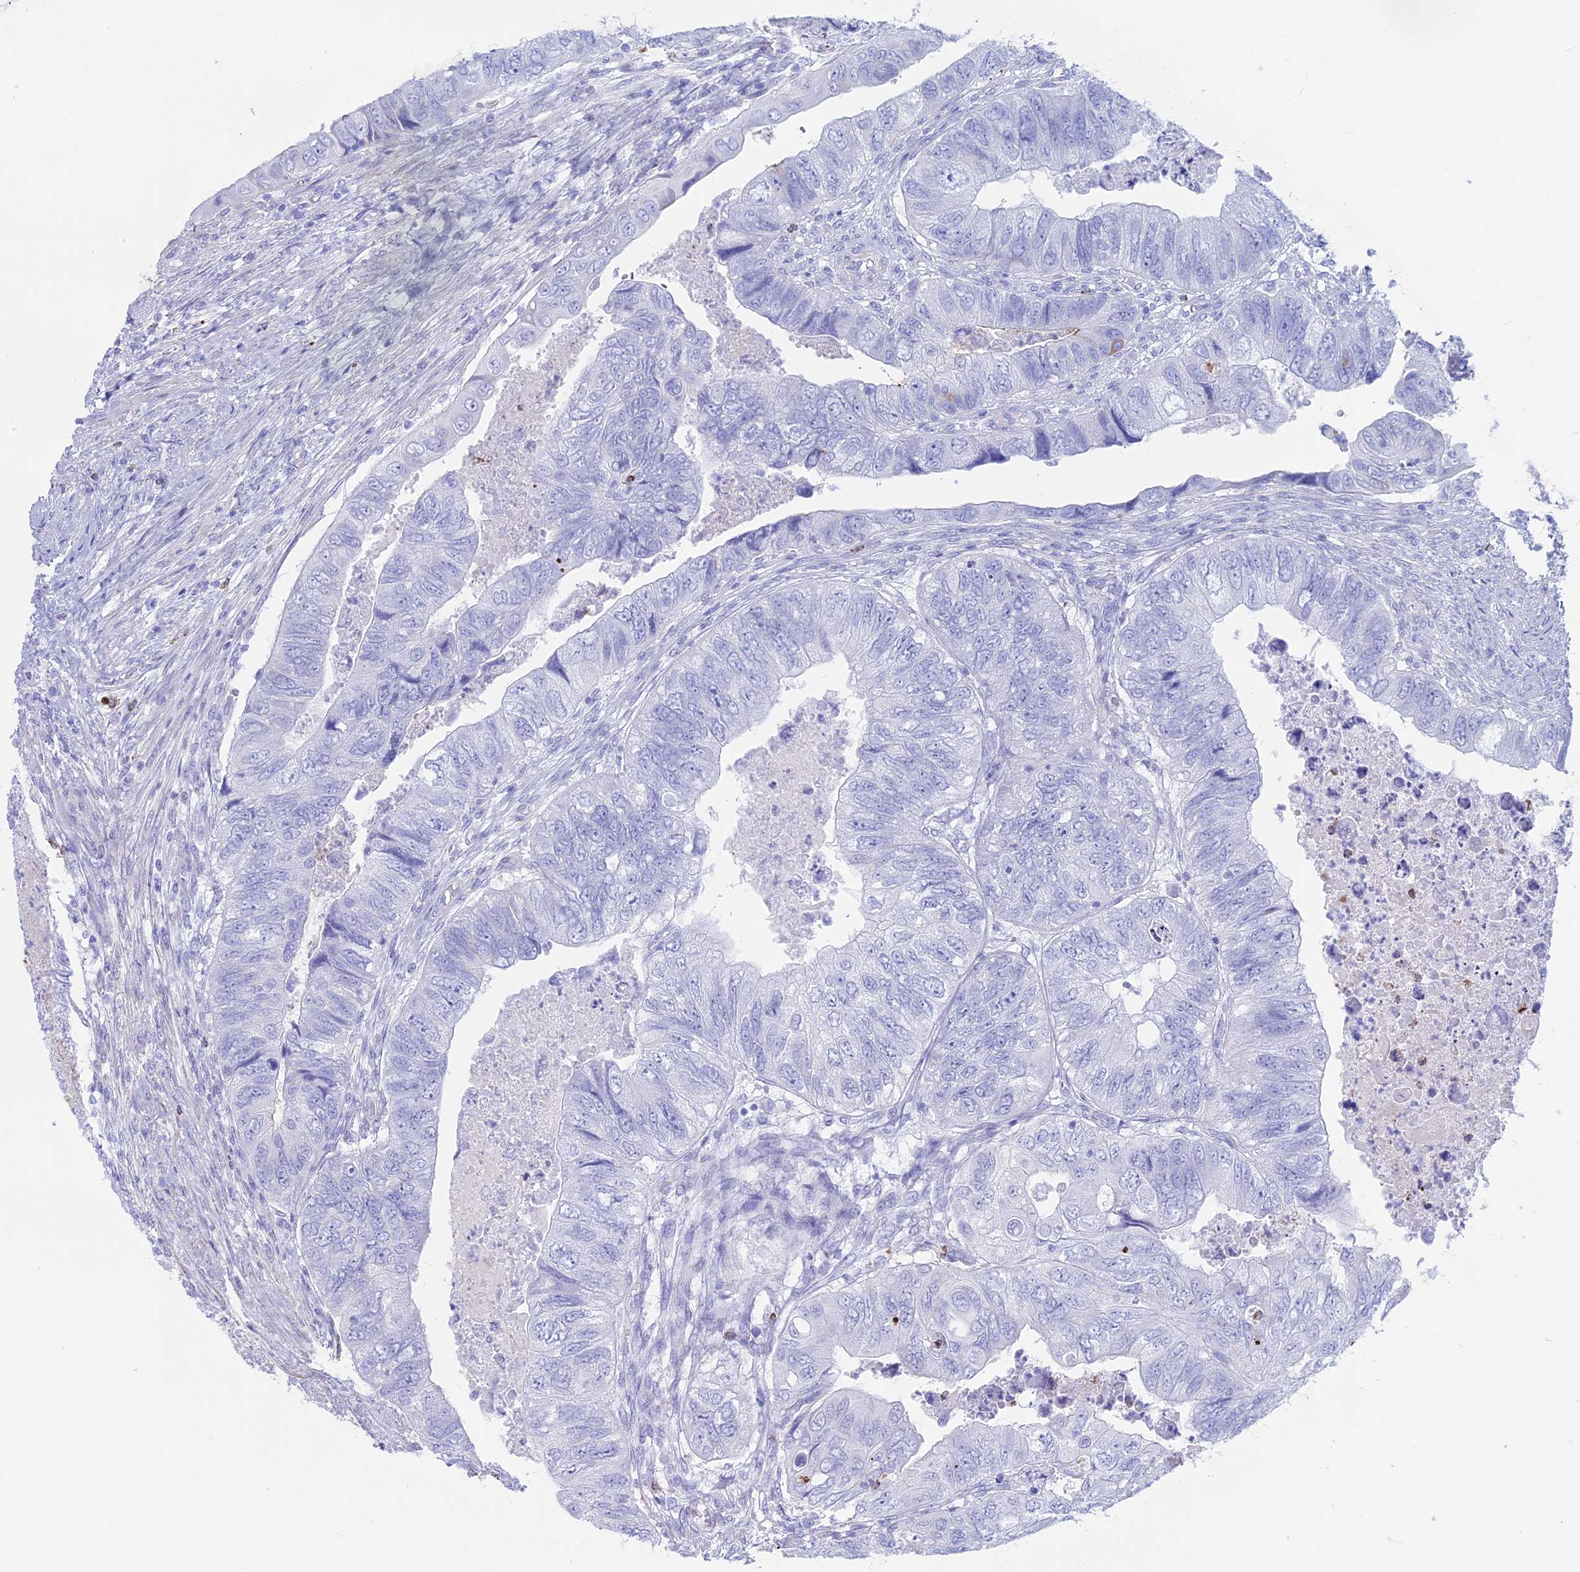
{"staining": {"intensity": "negative", "quantity": "none", "location": "none"}, "tissue": "colorectal cancer", "cell_type": "Tumor cells", "image_type": "cancer", "snomed": [{"axis": "morphology", "description": "Adenocarcinoma, NOS"}, {"axis": "topography", "description": "Rectum"}], "caption": "This is a micrograph of immunohistochemistry staining of colorectal adenocarcinoma, which shows no staining in tumor cells. (DAB (3,3'-diaminobenzidine) immunohistochemistry (IHC), high magnification).", "gene": "OR2AE1", "patient": {"sex": "male", "age": 63}}